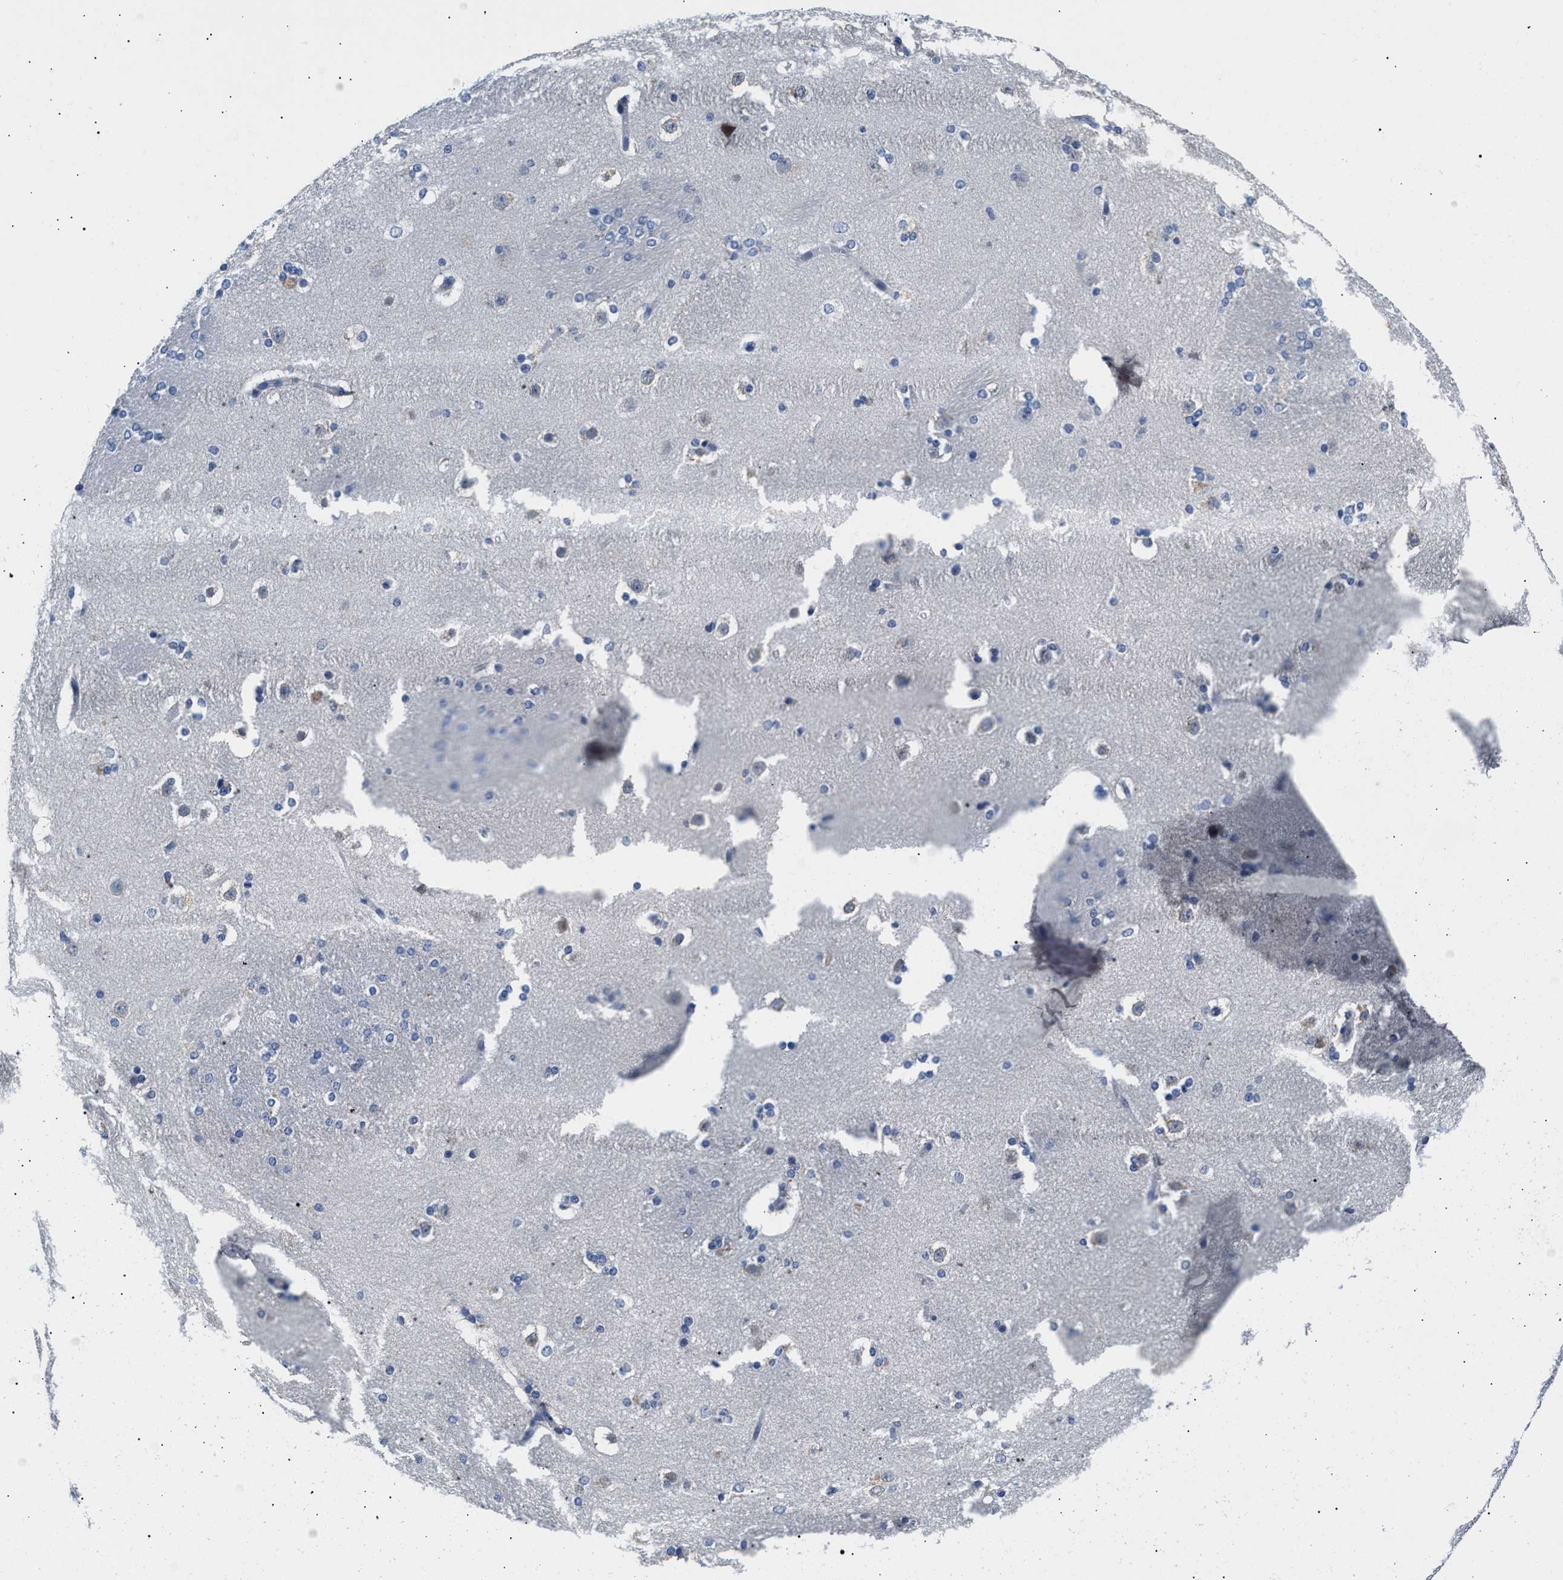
{"staining": {"intensity": "weak", "quantity": "<25%", "location": "cytoplasmic/membranous"}, "tissue": "caudate", "cell_type": "Glial cells", "image_type": "normal", "snomed": [{"axis": "morphology", "description": "Normal tissue, NOS"}, {"axis": "topography", "description": "Lateral ventricle wall"}], "caption": "This is an immunohistochemistry (IHC) micrograph of unremarkable human caudate. There is no expression in glial cells.", "gene": "ACTL7B", "patient": {"sex": "female", "age": 19}}